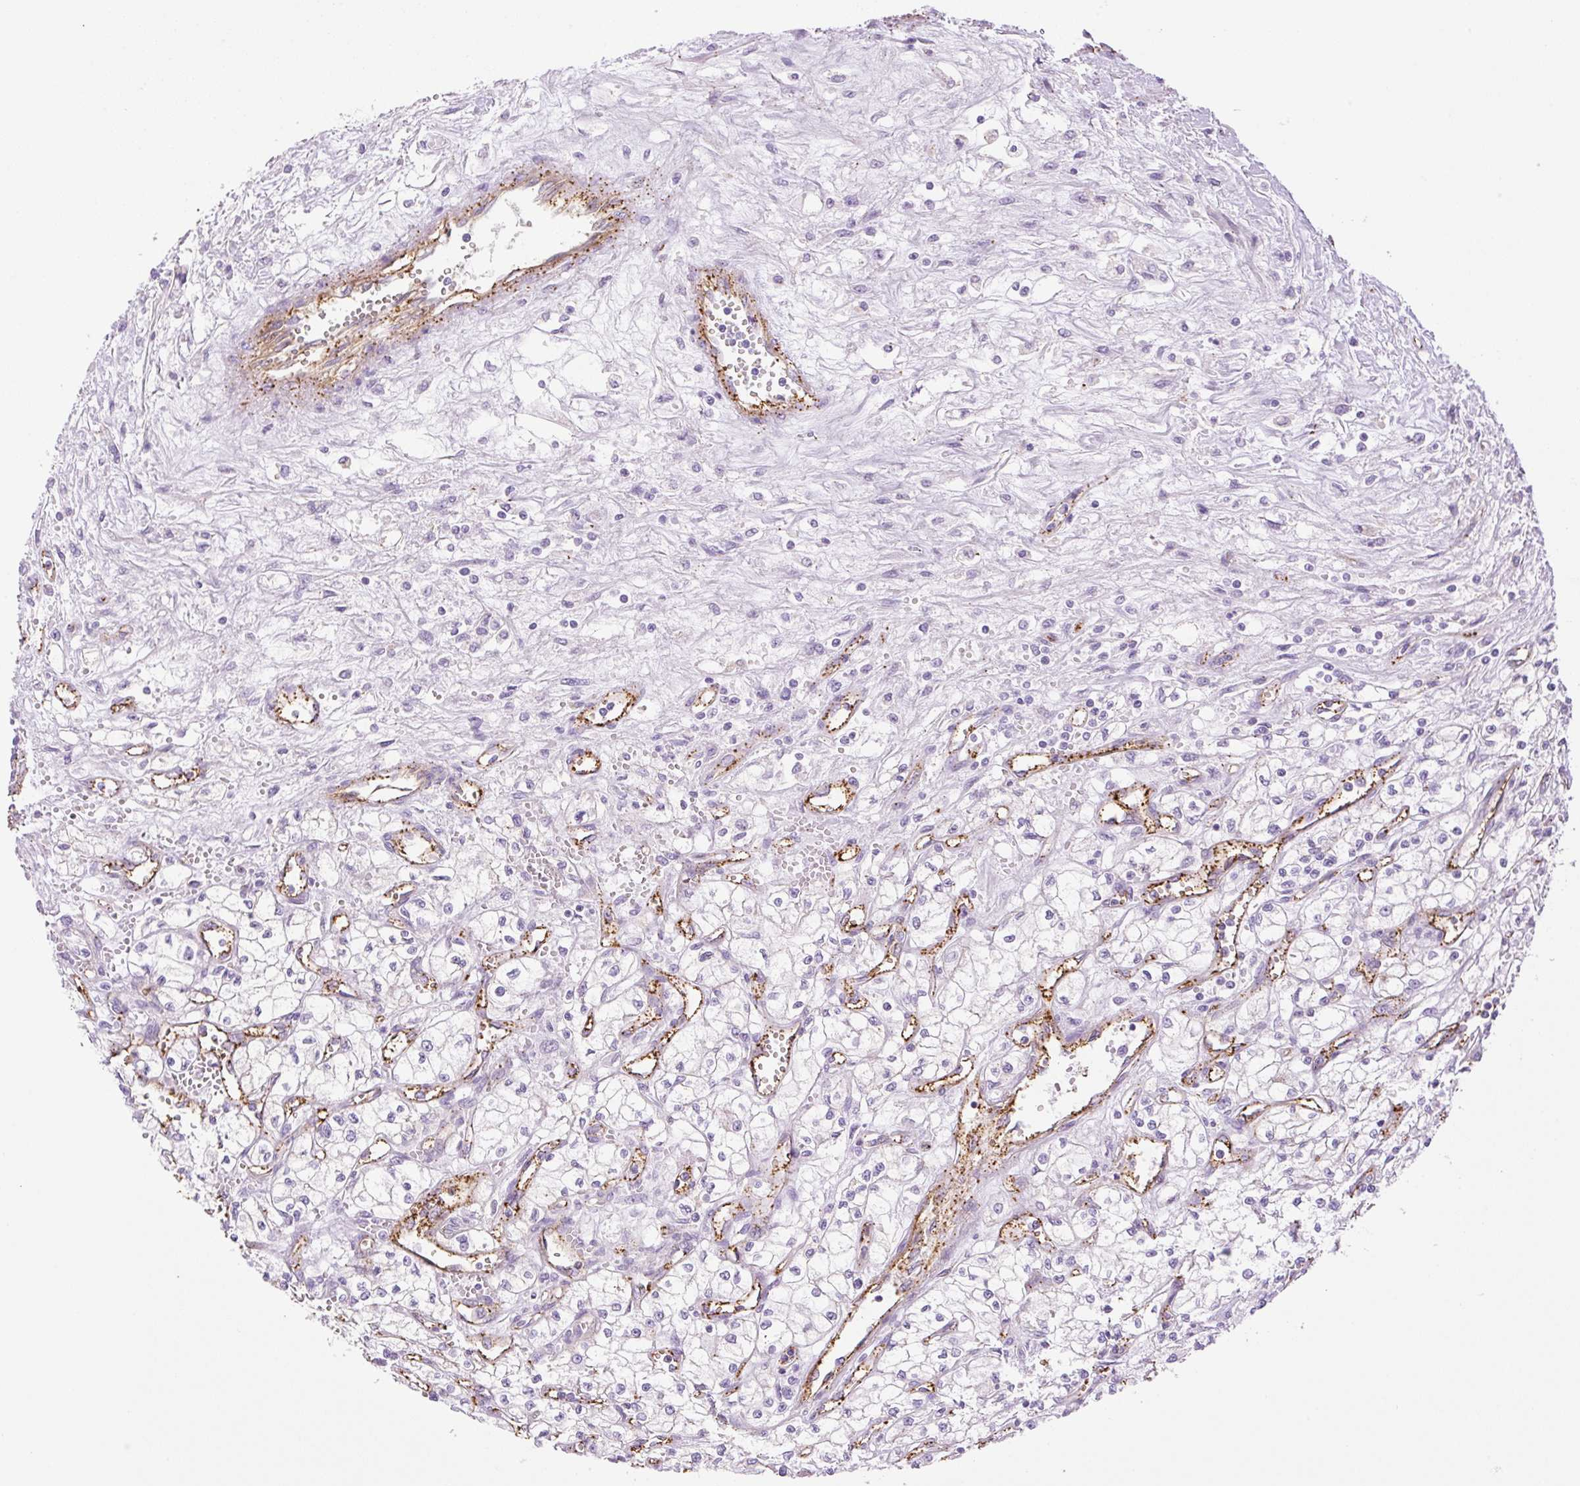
{"staining": {"intensity": "negative", "quantity": "none", "location": "none"}, "tissue": "renal cancer", "cell_type": "Tumor cells", "image_type": "cancer", "snomed": [{"axis": "morphology", "description": "Adenocarcinoma, NOS"}, {"axis": "topography", "description": "Kidney"}], "caption": "Histopathology image shows no significant protein positivity in tumor cells of renal cancer.", "gene": "EHD3", "patient": {"sex": "male", "age": 59}}